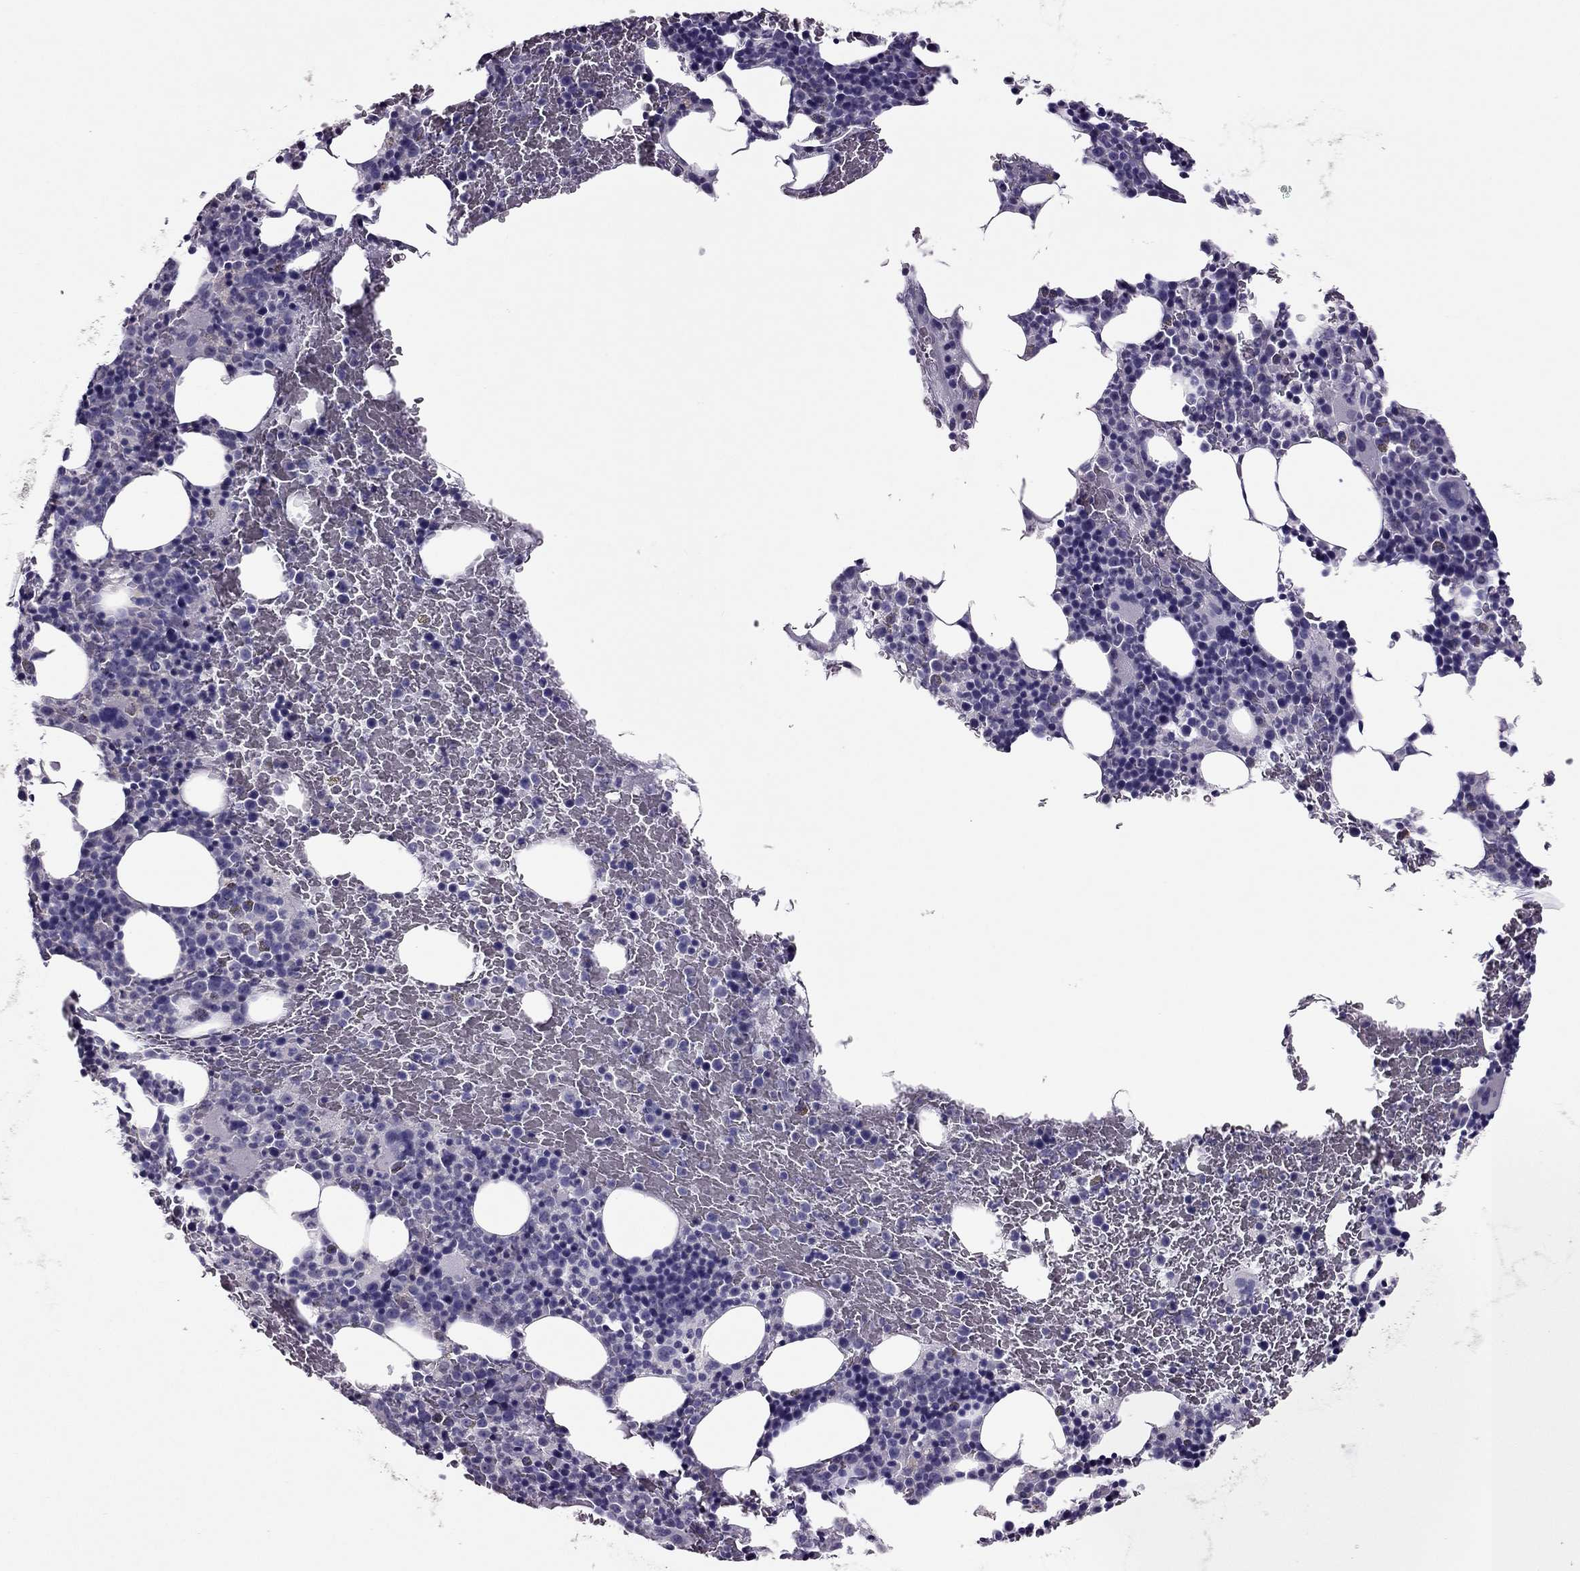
{"staining": {"intensity": "negative", "quantity": "none", "location": "none"}, "tissue": "bone marrow", "cell_type": "Hematopoietic cells", "image_type": "normal", "snomed": [{"axis": "morphology", "description": "Normal tissue, NOS"}, {"axis": "topography", "description": "Bone marrow"}], "caption": "Micrograph shows no significant protein staining in hematopoietic cells of benign bone marrow. Brightfield microscopy of immunohistochemistry stained with DAB (3,3'-diaminobenzidine) (brown) and hematoxylin (blue), captured at high magnification.", "gene": "RHO", "patient": {"sex": "male", "age": 72}}